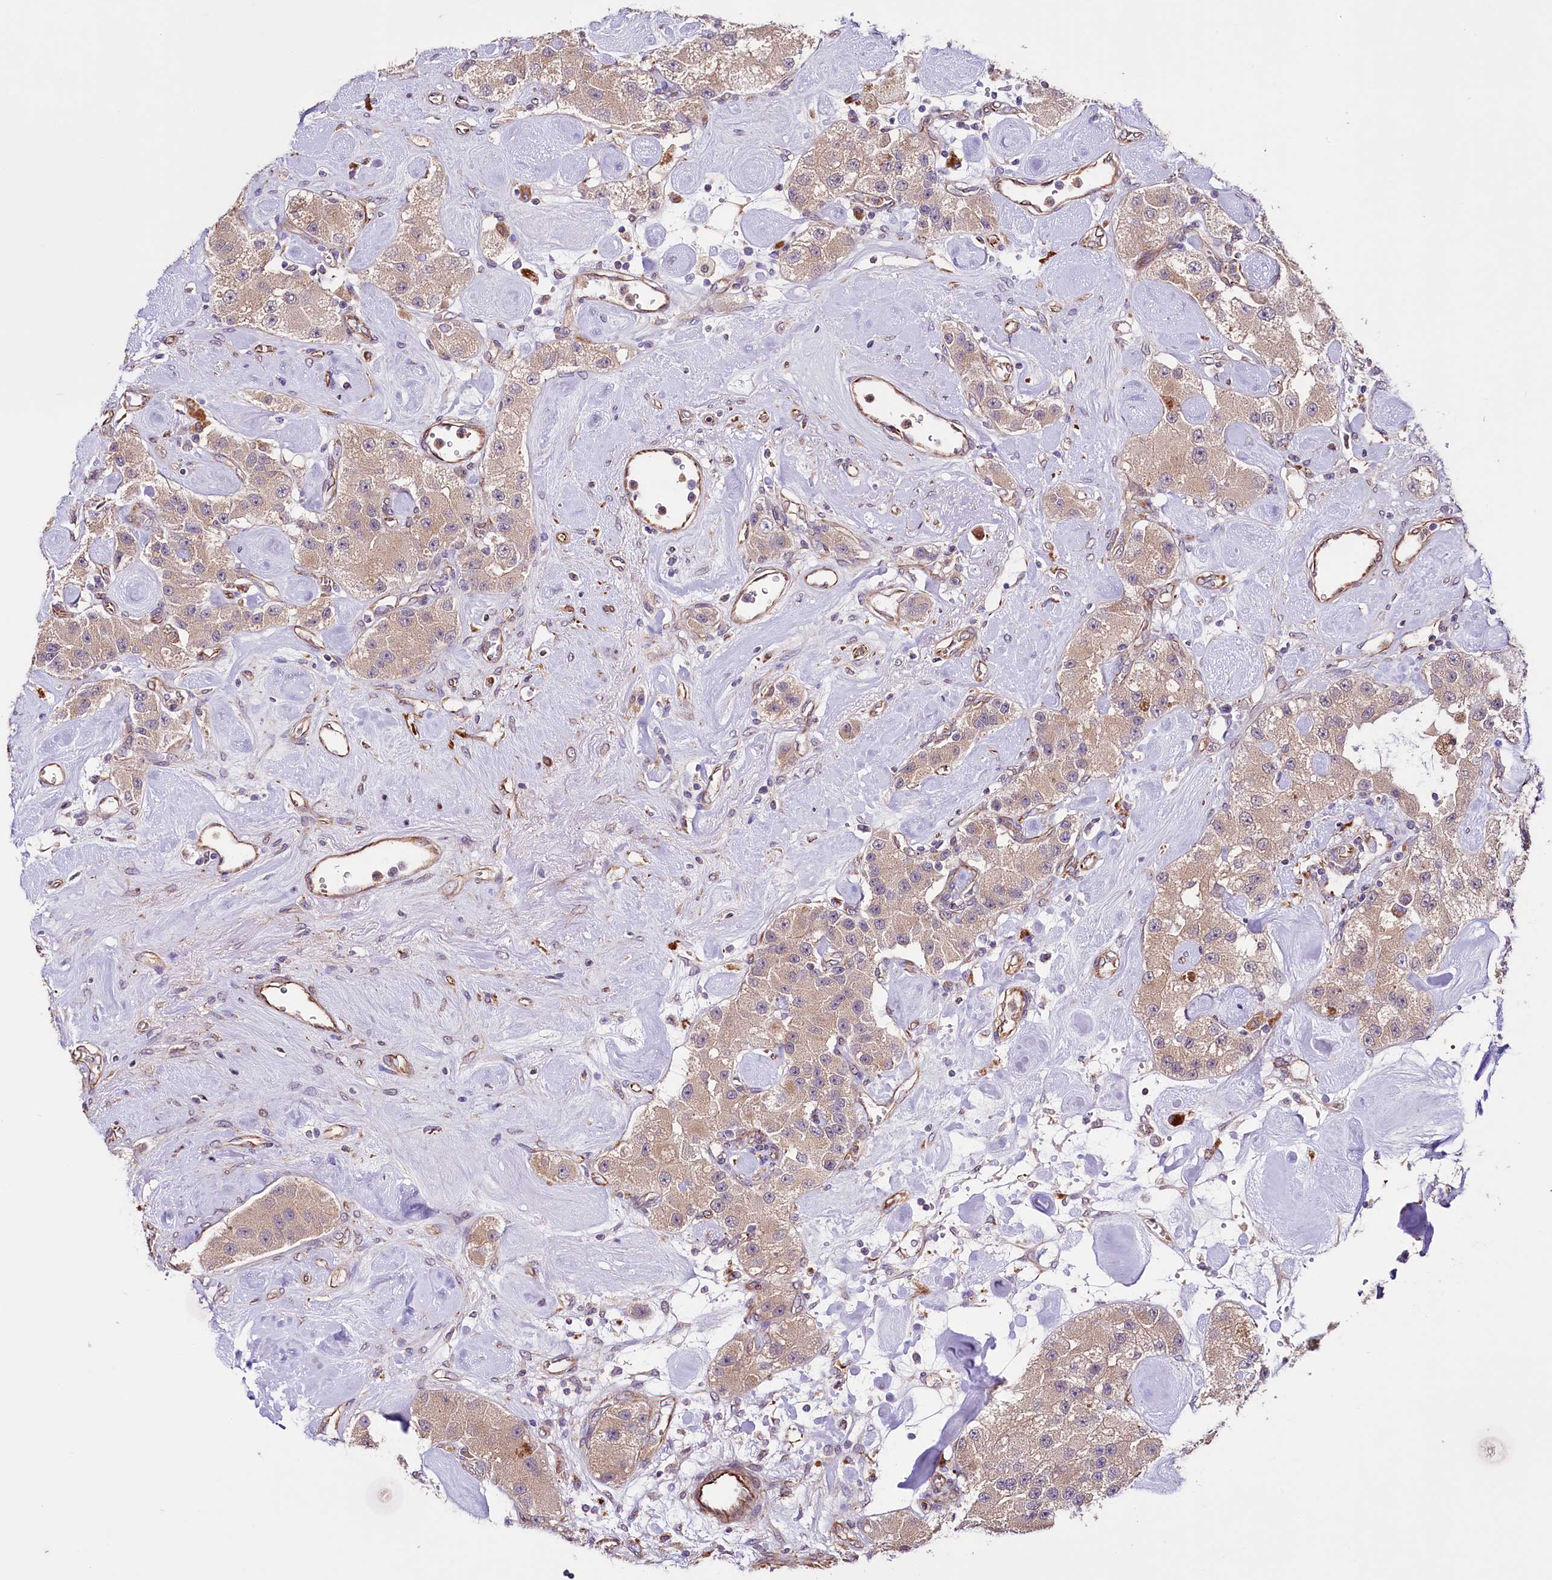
{"staining": {"intensity": "weak", "quantity": ">75%", "location": "cytoplasmic/membranous"}, "tissue": "carcinoid", "cell_type": "Tumor cells", "image_type": "cancer", "snomed": [{"axis": "morphology", "description": "Carcinoid, malignant, NOS"}, {"axis": "topography", "description": "Pancreas"}], "caption": "Immunohistochemistry (IHC) micrograph of carcinoid (malignant) stained for a protein (brown), which displays low levels of weak cytoplasmic/membranous positivity in about >75% of tumor cells.", "gene": "TTC12", "patient": {"sex": "male", "age": 41}}